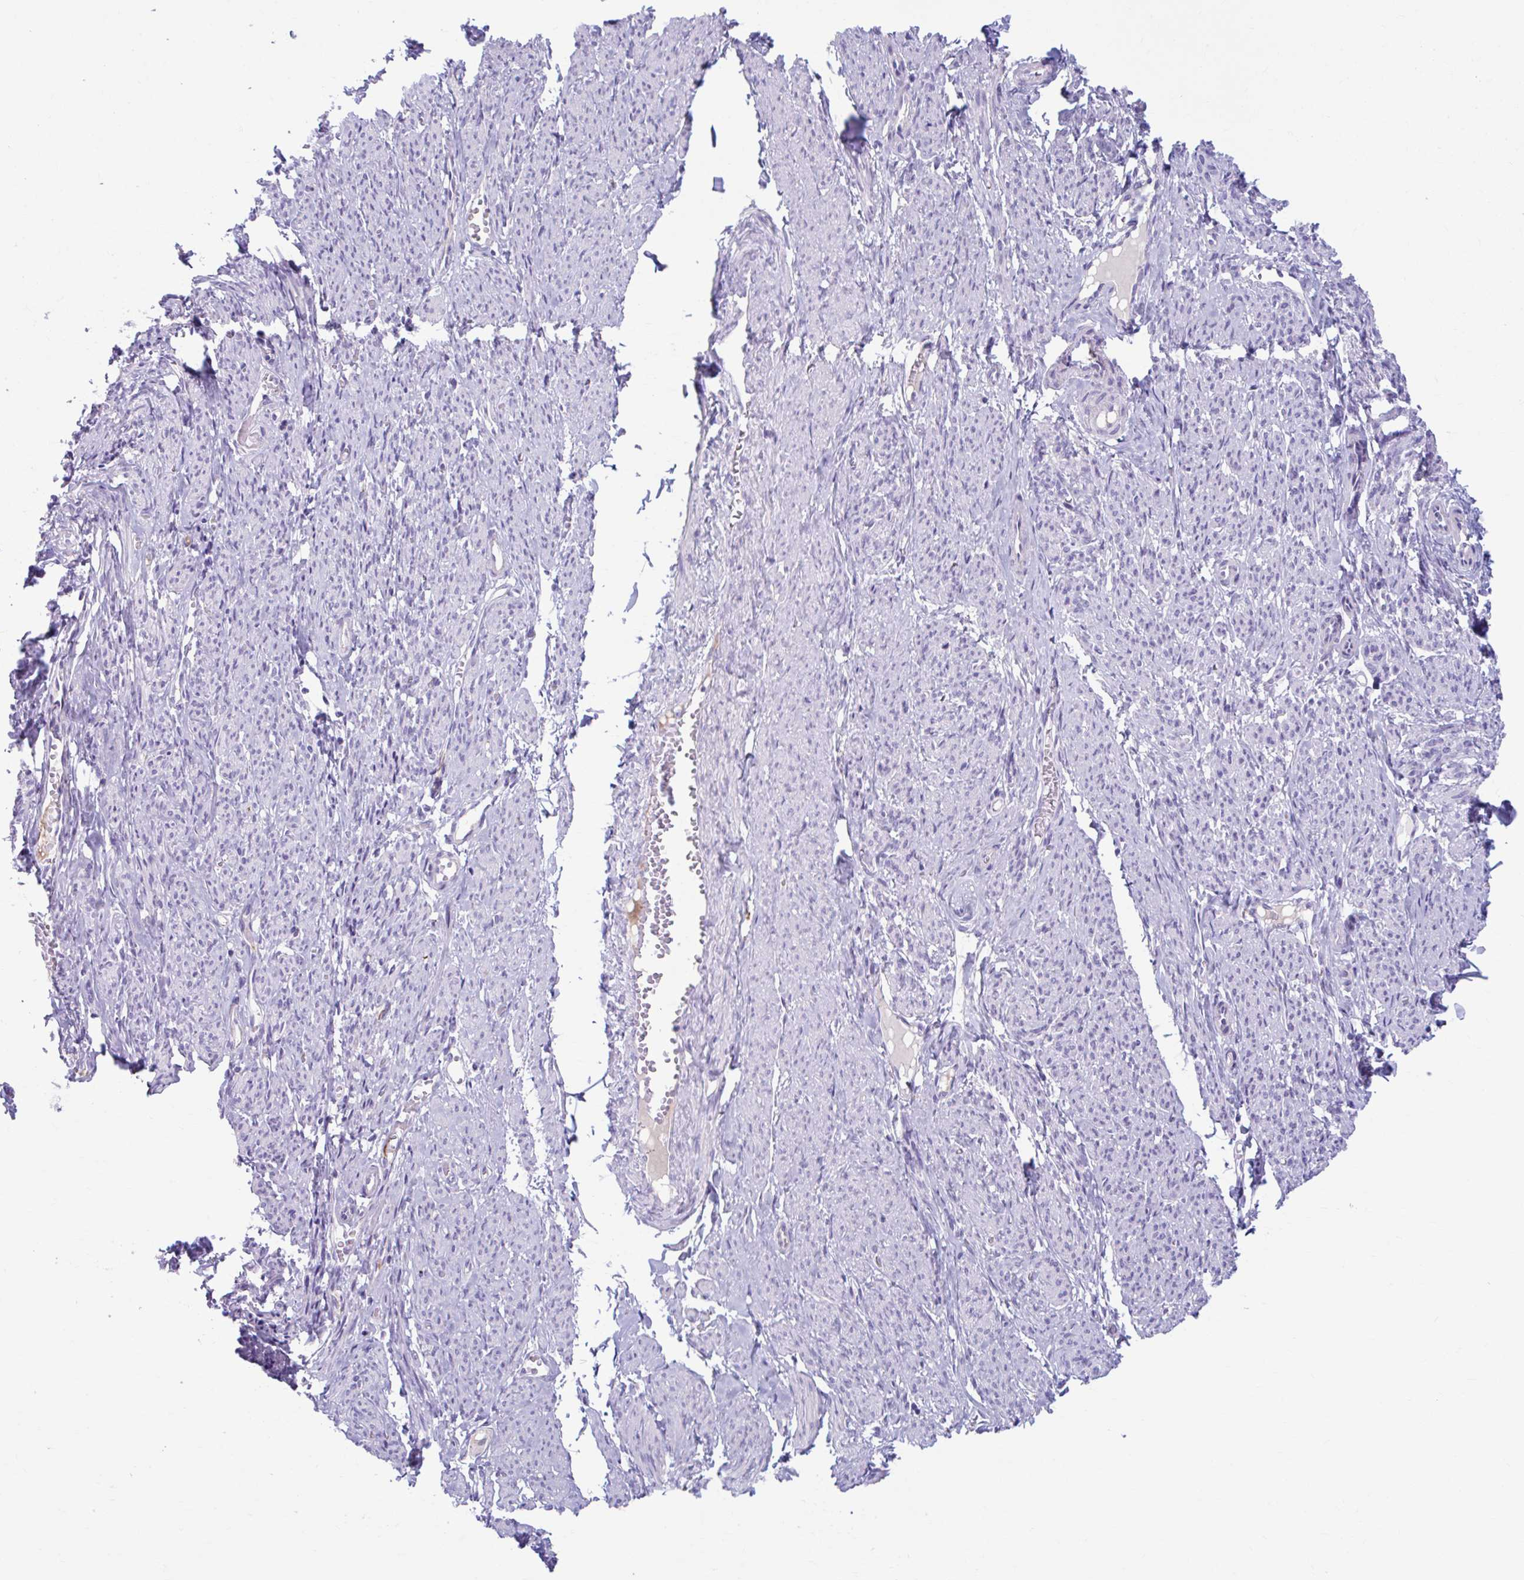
{"staining": {"intensity": "negative", "quantity": "none", "location": "none"}, "tissue": "smooth muscle", "cell_type": "Smooth muscle cells", "image_type": "normal", "snomed": [{"axis": "morphology", "description": "Normal tissue, NOS"}, {"axis": "topography", "description": "Smooth muscle"}], "caption": "The histopathology image displays no staining of smooth muscle cells in normal smooth muscle.", "gene": "C12orf71", "patient": {"sex": "female", "age": 65}}